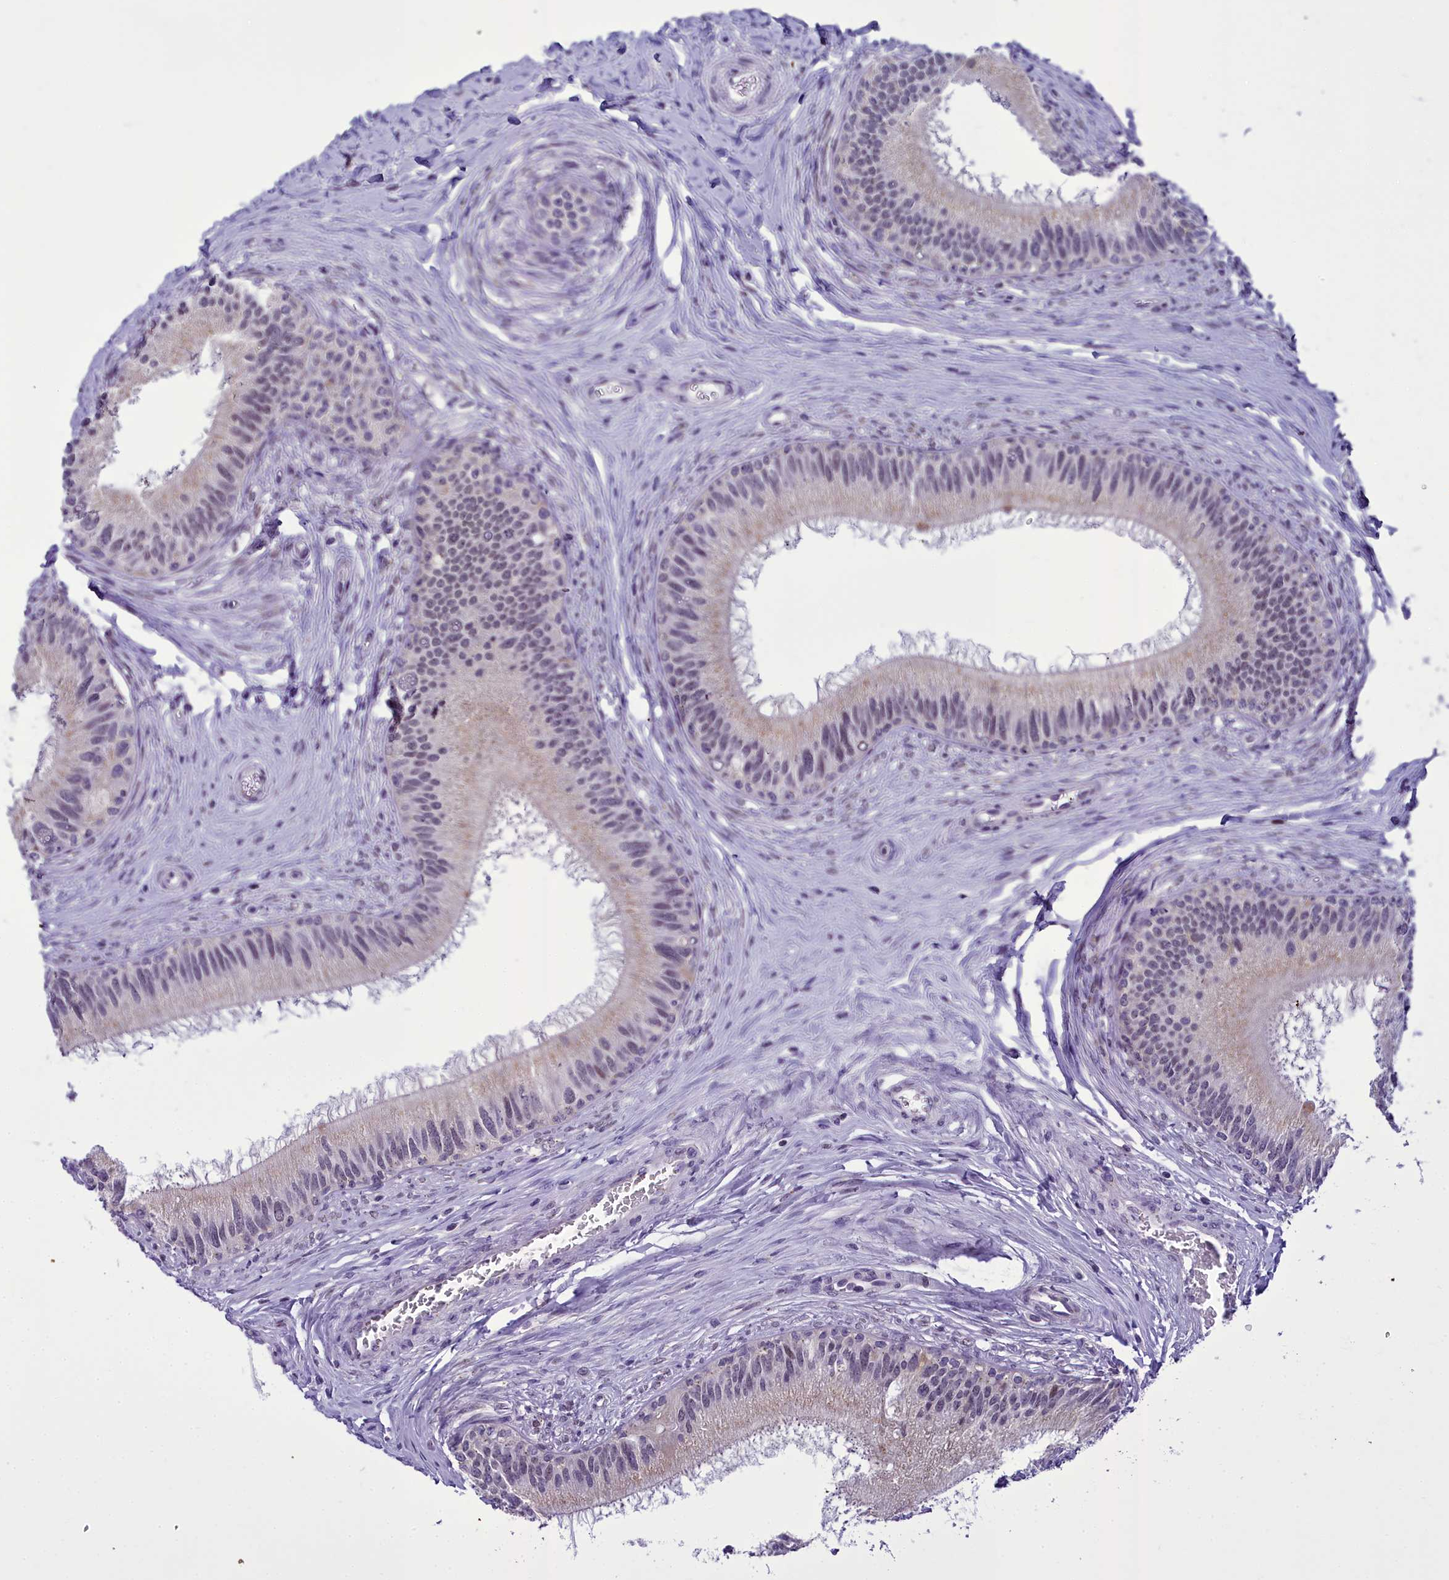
{"staining": {"intensity": "weak", "quantity": "<25%", "location": "cytoplasmic/membranous"}, "tissue": "epididymis", "cell_type": "Glandular cells", "image_type": "normal", "snomed": [{"axis": "morphology", "description": "Normal tissue, NOS"}, {"axis": "topography", "description": "Epididymis"}], "caption": "The photomicrograph shows no significant staining in glandular cells of epididymis. (Immunohistochemistry (ihc), brightfield microscopy, high magnification).", "gene": "B9D2", "patient": {"sex": "male", "age": 27}}